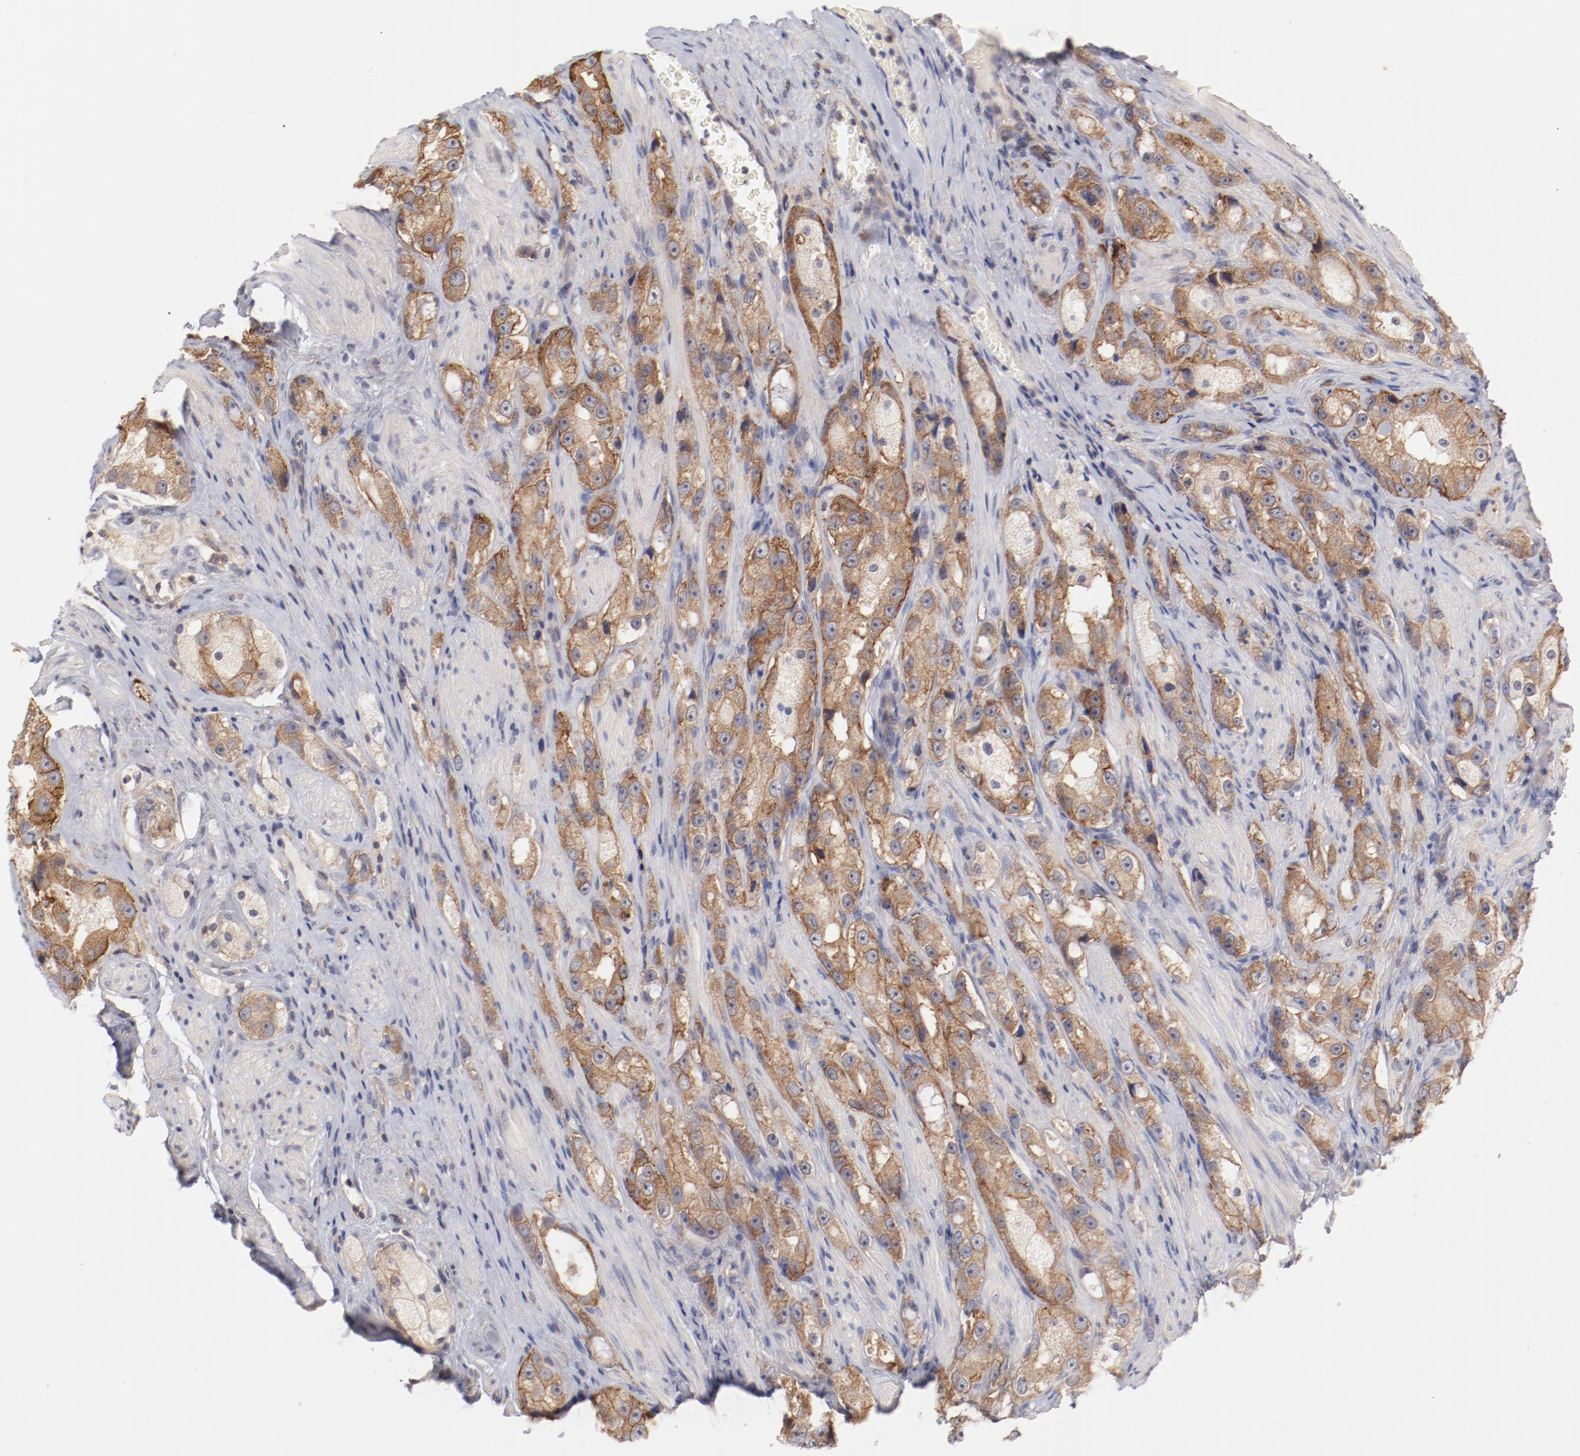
{"staining": {"intensity": "moderate", "quantity": ">75%", "location": "cytoplasmic/membranous"}, "tissue": "prostate cancer", "cell_type": "Tumor cells", "image_type": "cancer", "snomed": [{"axis": "morphology", "description": "Adenocarcinoma, High grade"}, {"axis": "topography", "description": "Prostate"}], "caption": "Approximately >75% of tumor cells in human prostate cancer (adenocarcinoma (high-grade)) demonstrate moderate cytoplasmic/membranous protein positivity as visualized by brown immunohistochemical staining.", "gene": "SETD3", "patient": {"sex": "male", "age": 63}}